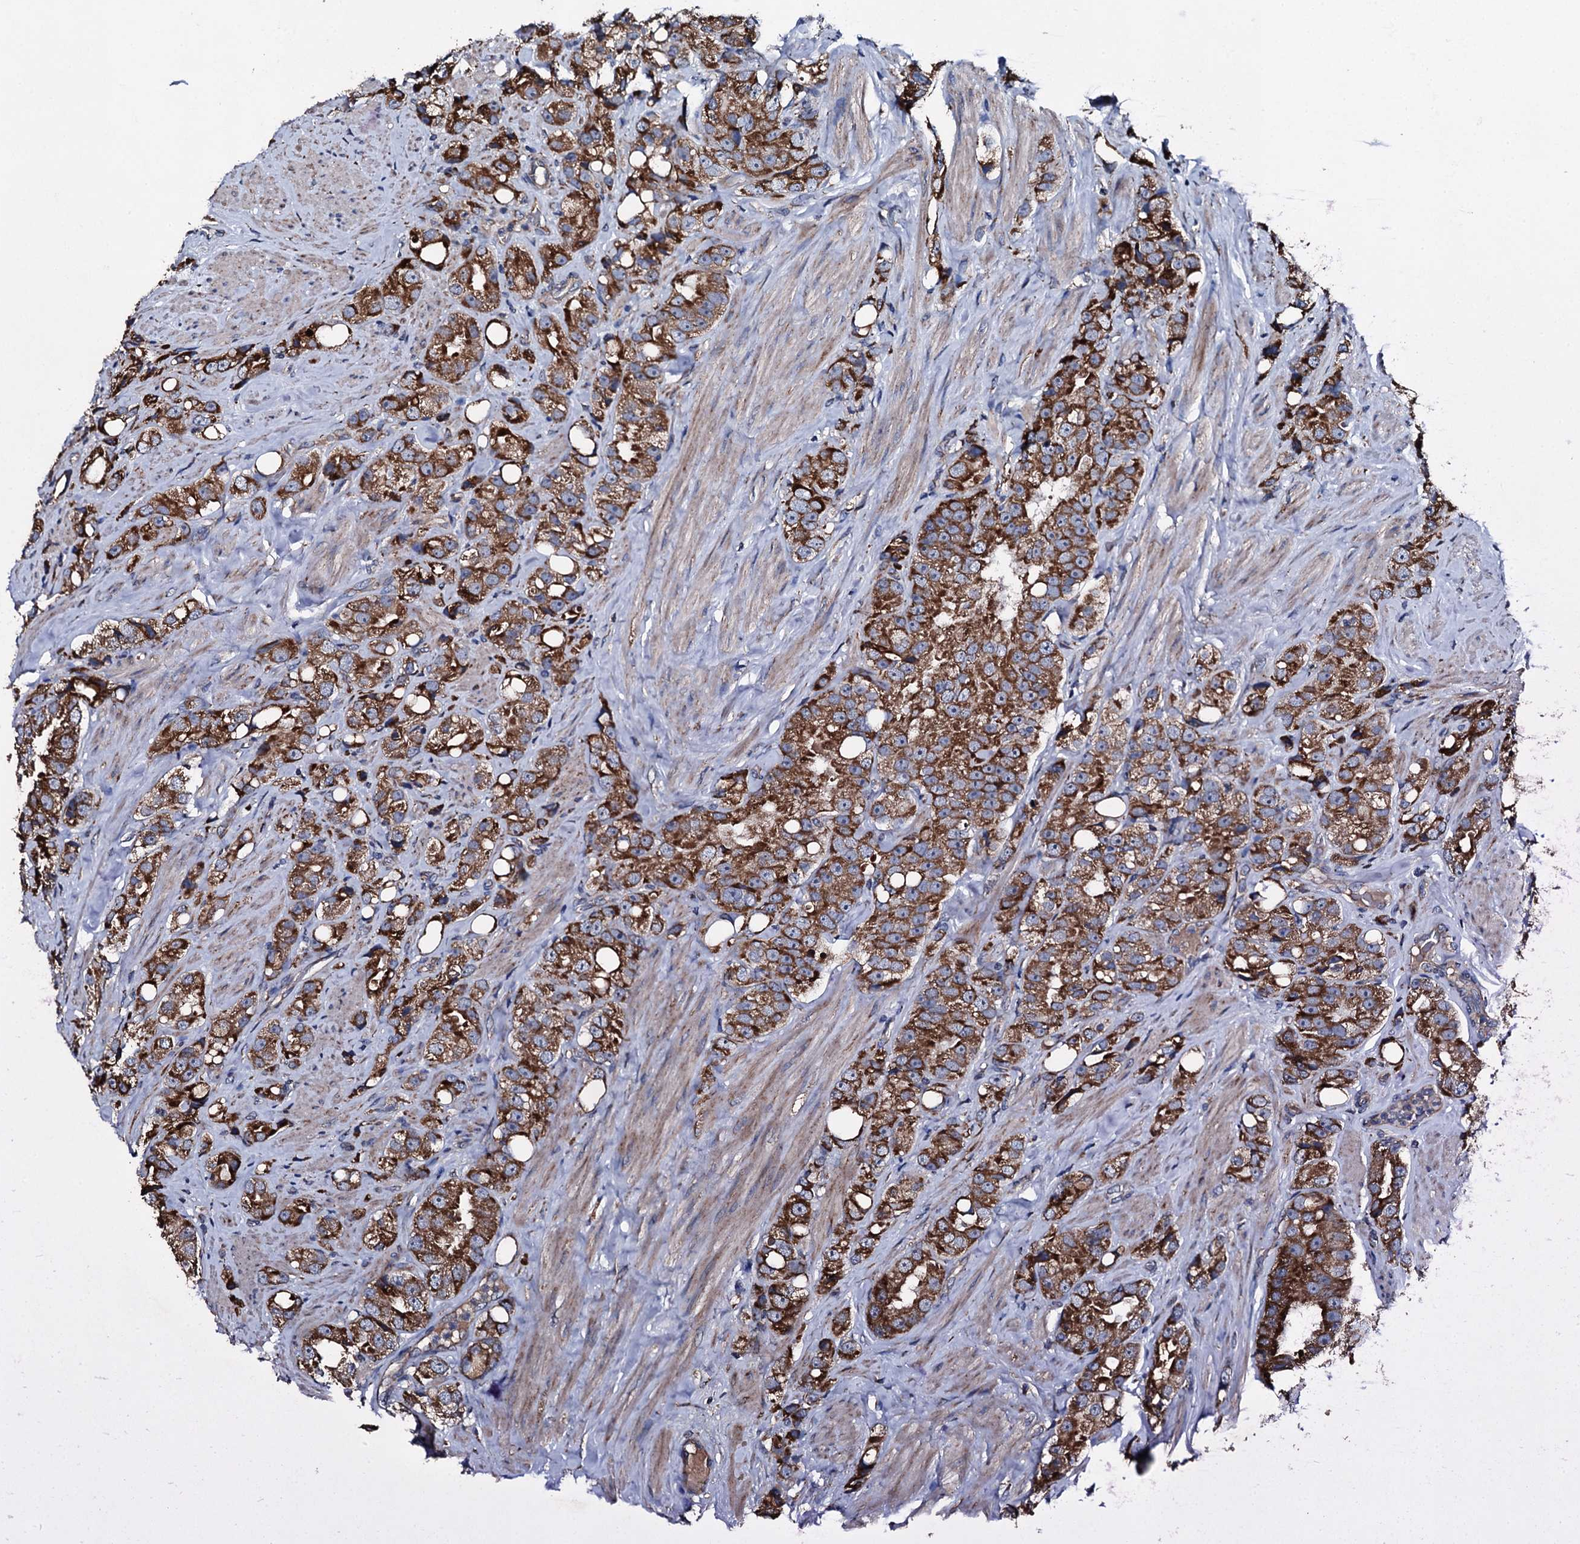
{"staining": {"intensity": "strong", "quantity": ">75%", "location": "cytoplasmic/membranous"}, "tissue": "prostate cancer", "cell_type": "Tumor cells", "image_type": "cancer", "snomed": [{"axis": "morphology", "description": "Adenocarcinoma, NOS"}, {"axis": "topography", "description": "Prostate"}], "caption": "Prostate adenocarcinoma was stained to show a protein in brown. There is high levels of strong cytoplasmic/membranous expression in about >75% of tumor cells. (Stains: DAB (3,3'-diaminobenzidine) in brown, nuclei in blue, Microscopy: brightfield microscopy at high magnification).", "gene": "ACSS3", "patient": {"sex": "male", "age": 79}}